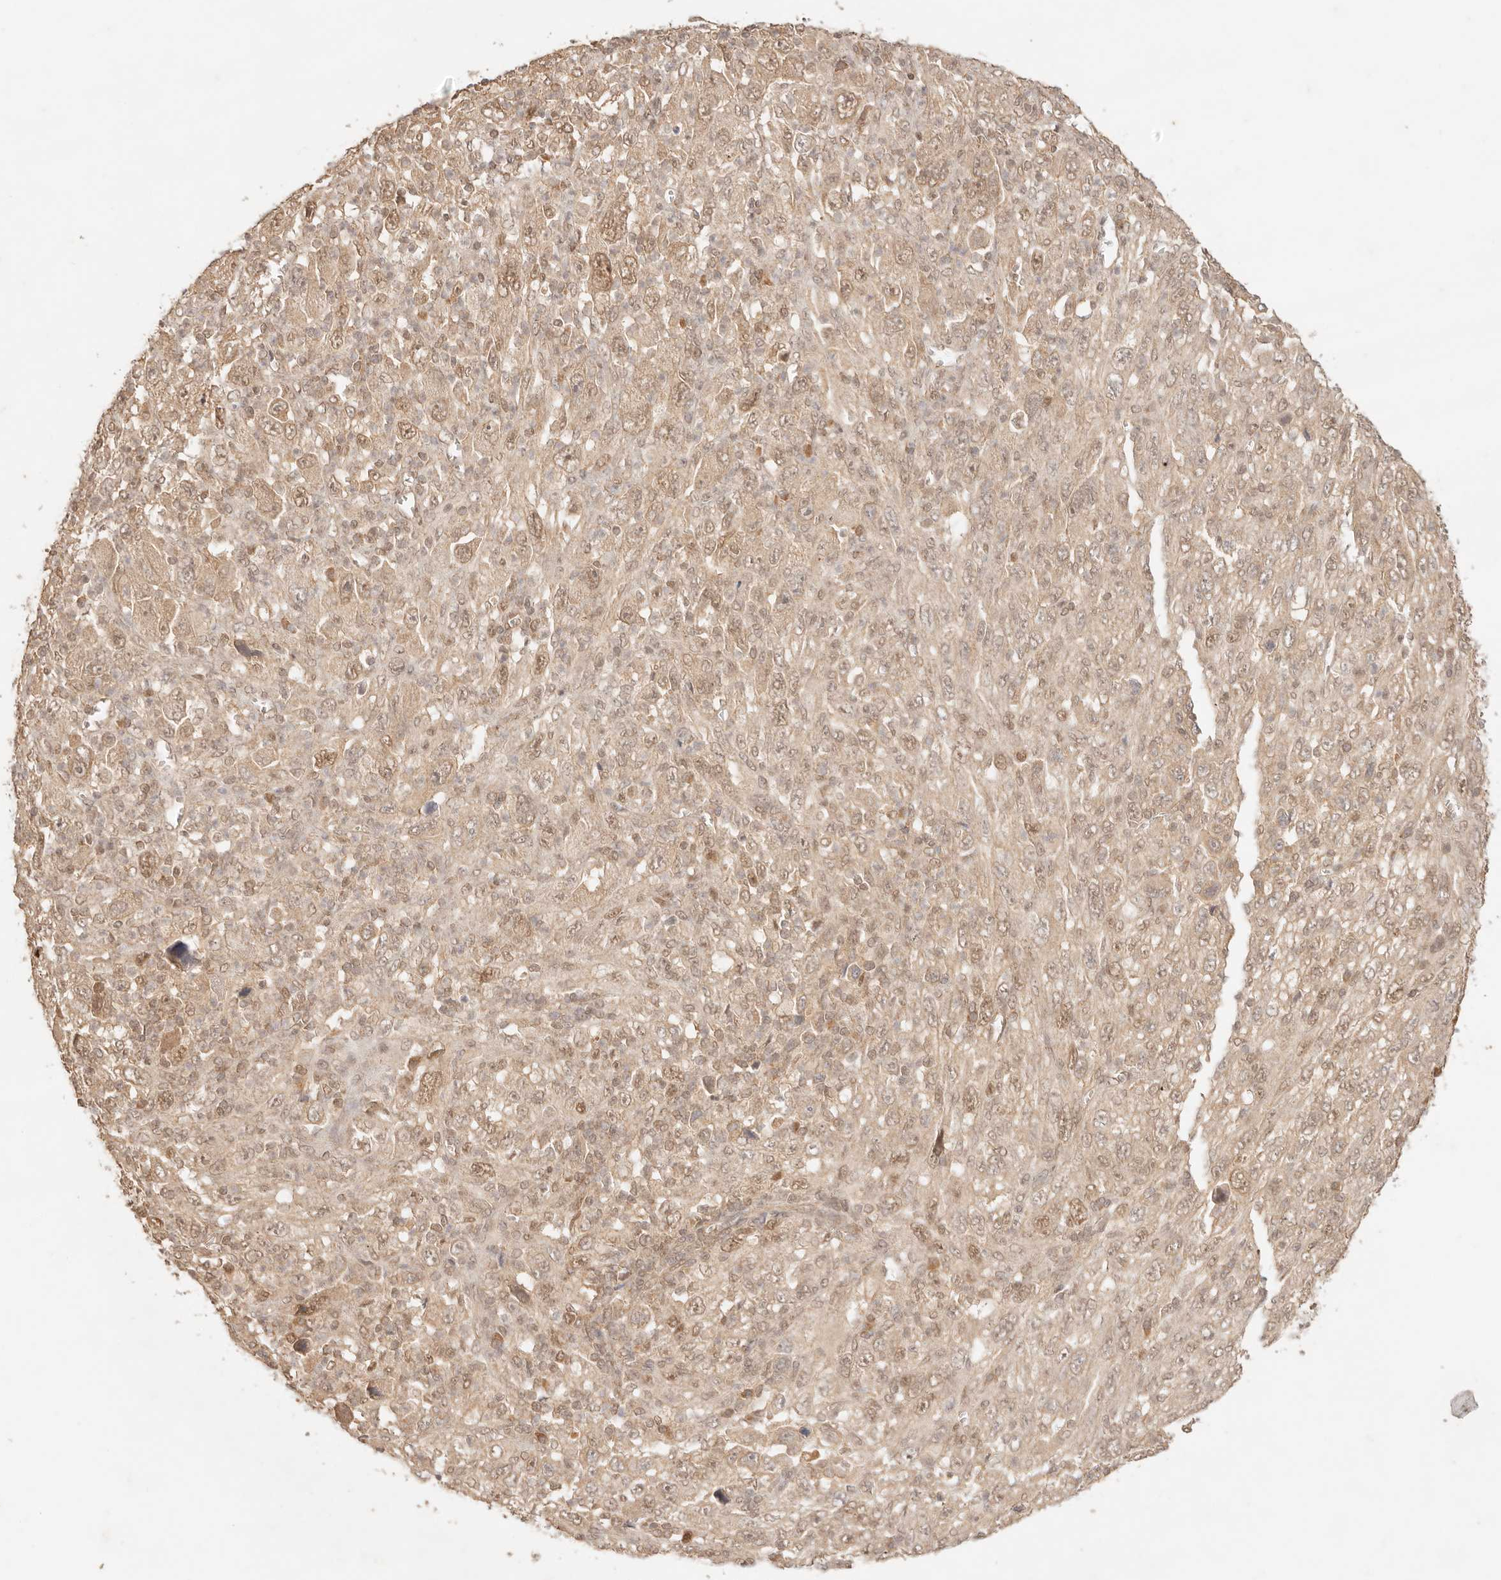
{"staining": {"intensity": "moderate", "quantity": ">75%", "location": "cytoplasmic/membranous,nuclear"}, "tissue": "melanoma", "cell_type": "Tumor cells", "image_type": "cancer", "snomed": [{"axis": "morphology", "description": "Malignant melanoma, Metastatic site"}, {"axis": "topography", "description": "Skin"}], "caption": "Immunohistochemical staining of melanoma displays moderate cytoplasmic/membranous and nuclear protein positivity in approximately >75% of tumor cells. The staining was performed using DAB (3,3'-diaminobenzidine), with brown indicating positive protein expression. Nuclei are stained blue with hematoxylin.", "gene": "TRIM11", "patient": {"sex": "female", "age": 56}}